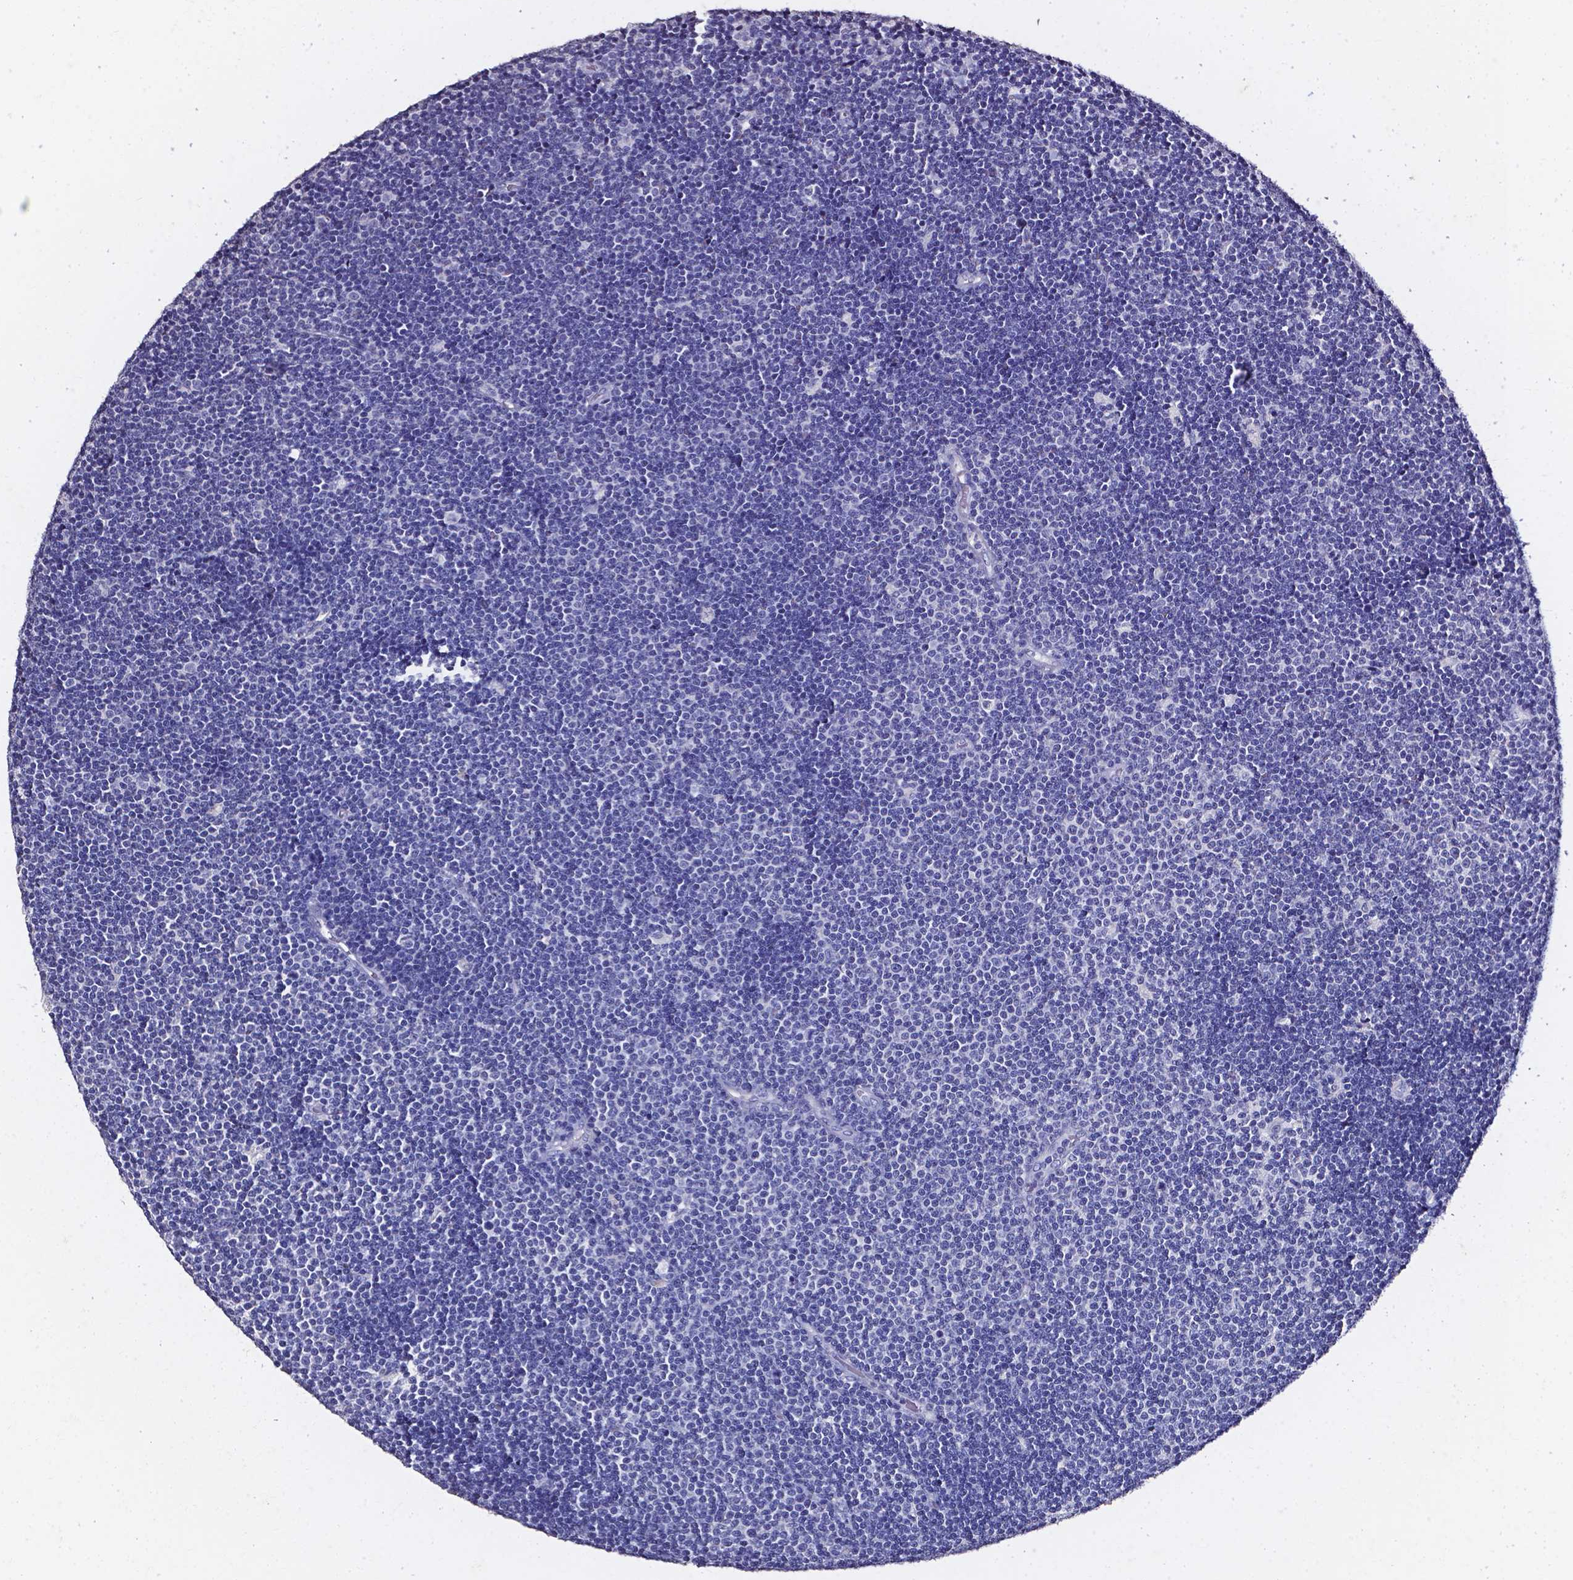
{"staining": {"intensity": "negative", "quantity": "none", "location": "none"}, "tissue": "lymphoma", "cell_type": "Tumor cells", "image_type": "cancer", "snomed": [{"axis": "morphology", "description": "Malignant lymphoma, non-Hodgkin's type, Low grade"}, {"axis": "topography", "description": "Brain"}], "caption": "The micrograph exhibits no significant staining in tumor cells of low-grade malignant lymphoma, non-Hodgkin's type. The staining was performed using DAB (3,3'-diaminobenzidine) to visualize the protein expression in brown, while the nuclei were stained in blue with hematoxylin (Magnification: 20x).", "gene": "AKR1B10", "patient": {"sex": "female", "age": 66}}